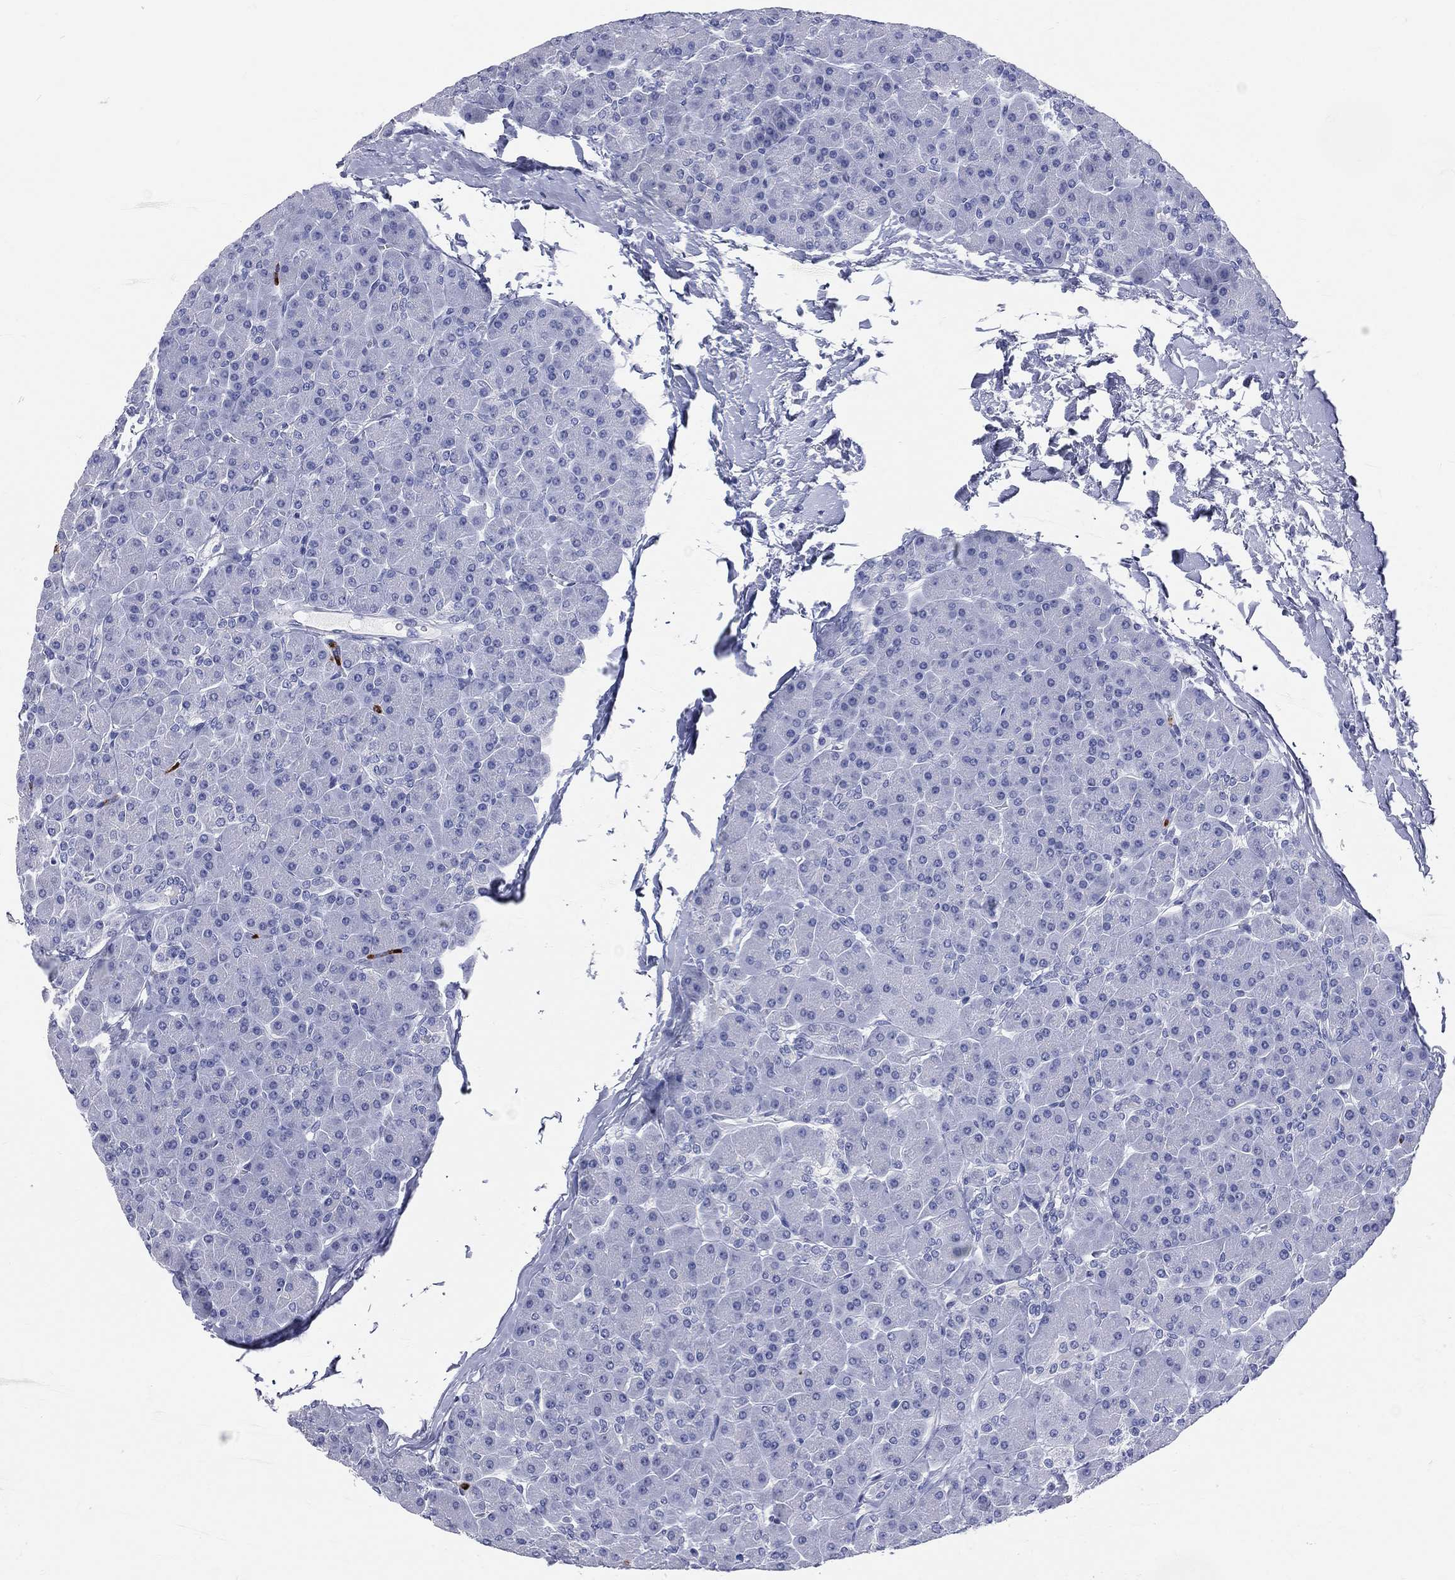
{"staining": {"intensity": "negative", "quantity": "none", "location": "none"}, "tissue": "pancreas", "cell_type": "Exocrine glandular cells", "image_type": "normal", "snomed": [{"axis": "morphology", "description": "Normal tissue, NOS"}, {"axis": "topography", "description": "Pancreas"}], "caption": "Normal pancreas was stained to show a protein in brown. There is no significant positivity in exocrine glandular cells.", "gene": "PGLYRP1", "patient": {"sex": "female", "age": 44}}